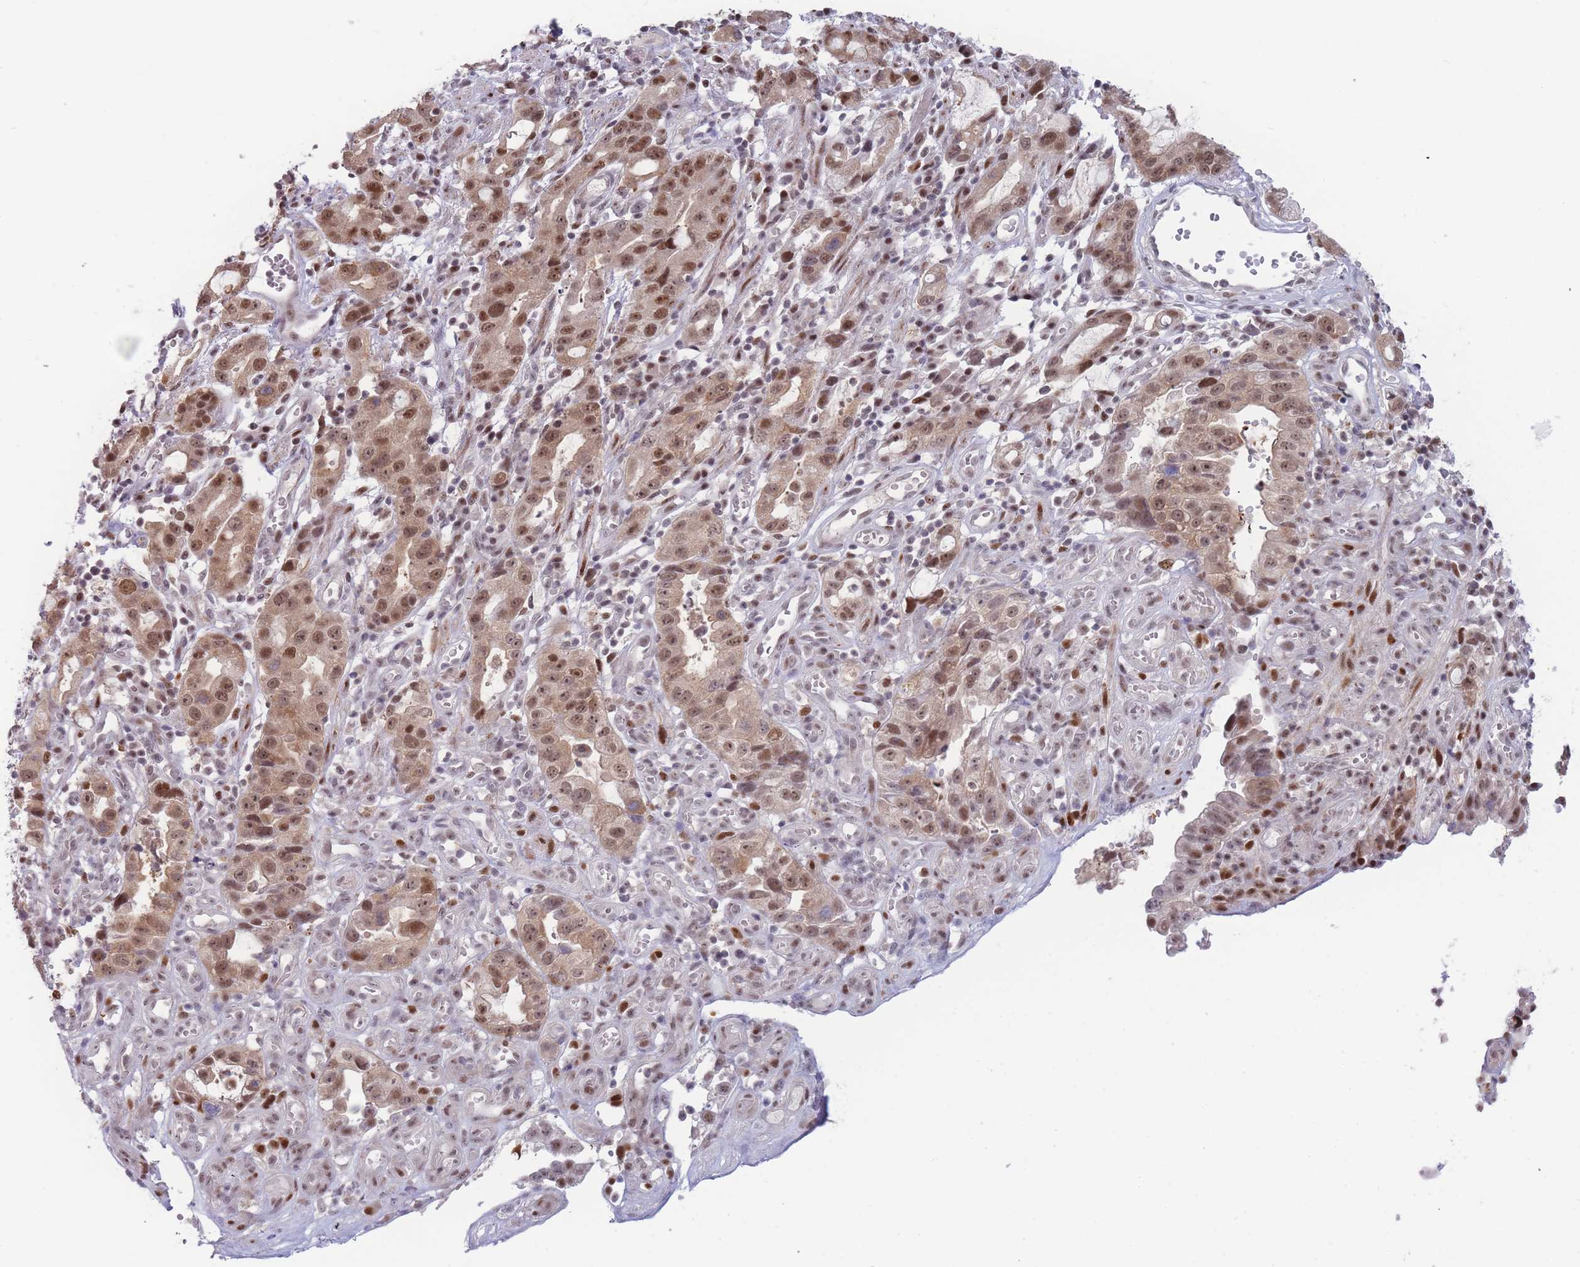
{"staining": {"intensity": "moderate", "quantity": ">75%", "location": "nuclear"}, "tissue": "stomach cancer", "cell_type": "Tumor cells", "image_type": "cancer", "snomed": [{"axis": "morphology", "description": "Adenocarcinoma, NOS"}, {"axis": "topography", "description": "Stomach"}], "caption": "Stomach cancer (adenocarcinoma) was stained to show a protein in brown. There is medium levels of moderate nuclear expression in about >75% of tumor cells.", "gene": "DEAF1", "patient": {"sex": "male", "age": 55}}